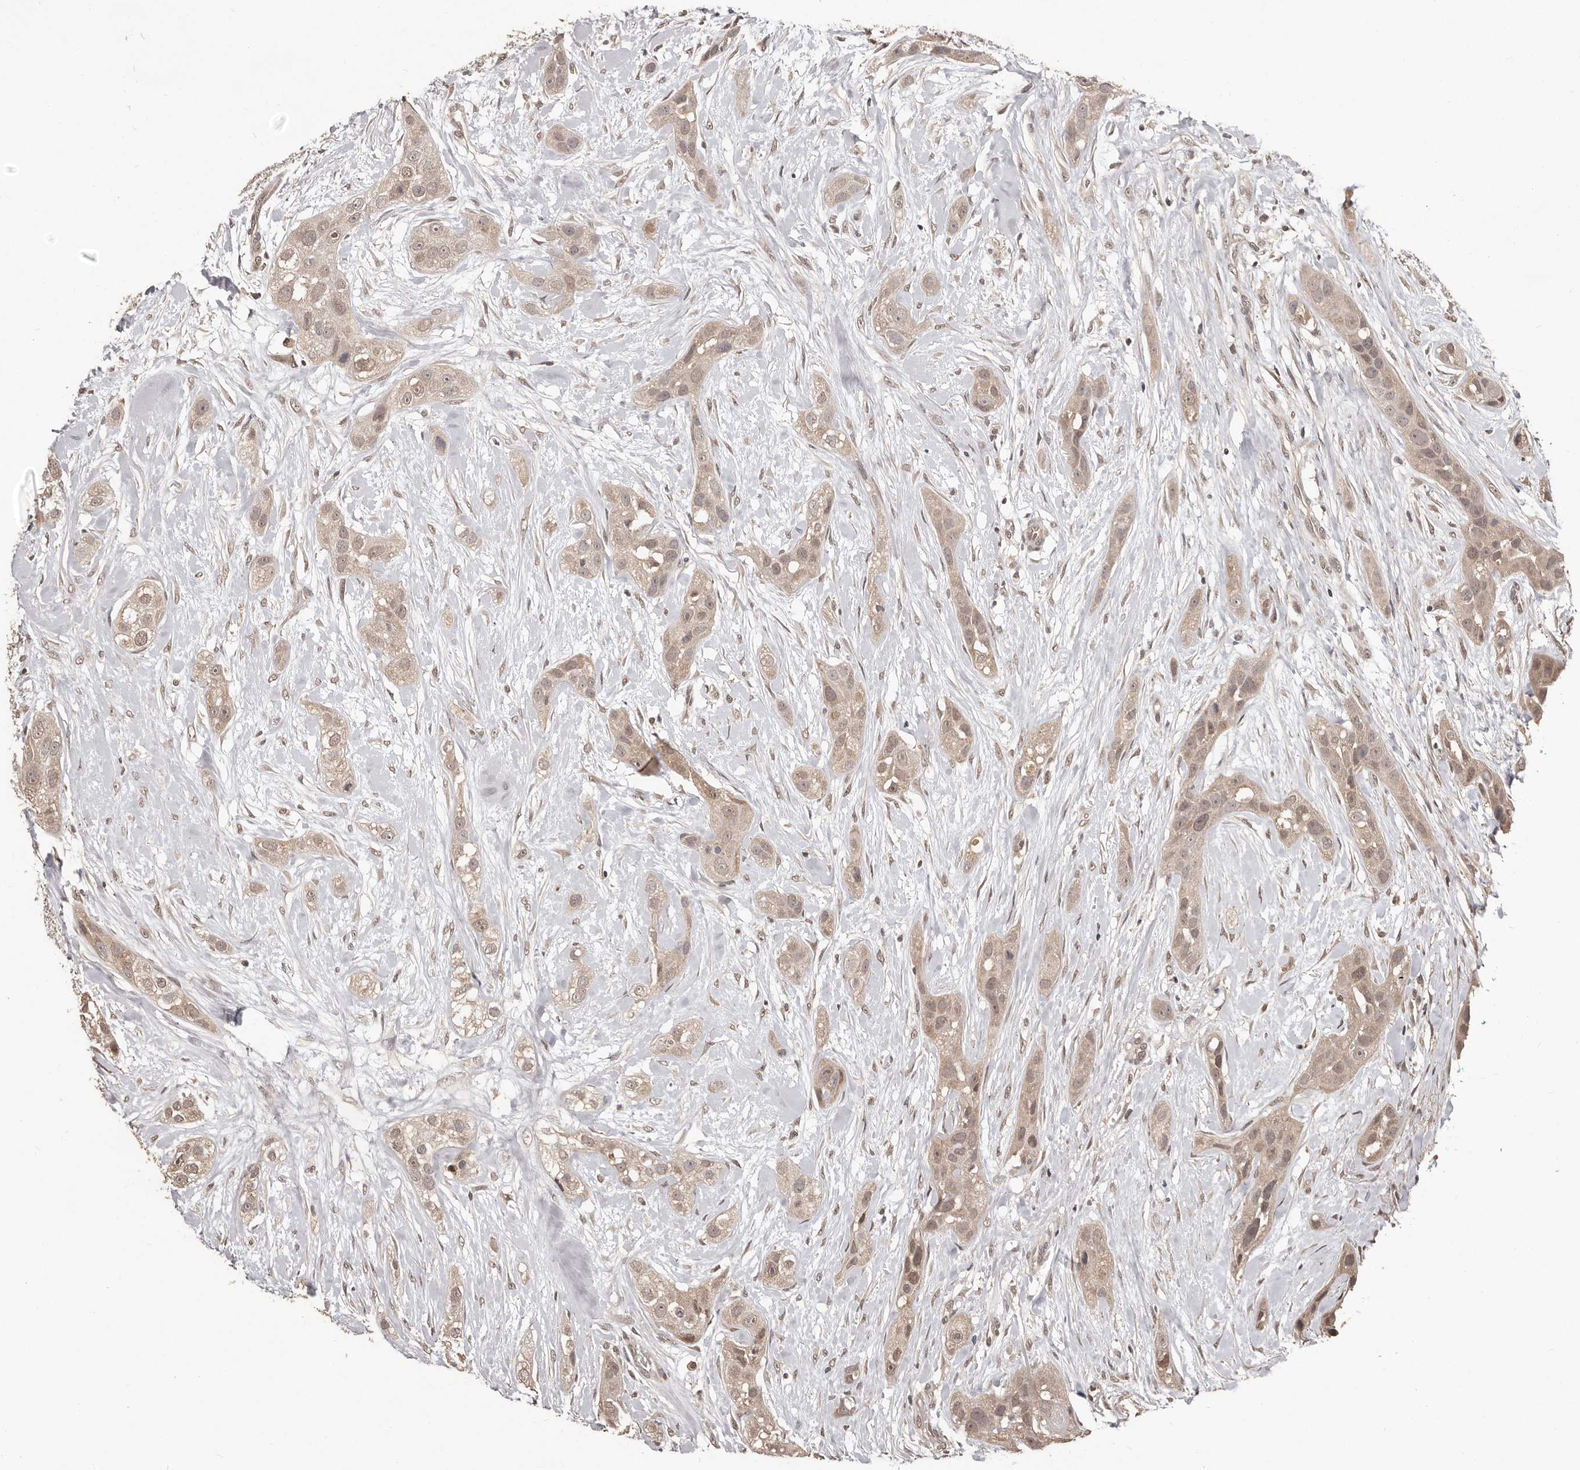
{"staining": {"intensity": "weak", "quantity": ">75%", "location": "nuclear"}, "tissue": "head and neck cancer", "cell_type": "Tumor cells", "image_type": "cancer", "snomed": [{"axis": "morphology", "description": "Normal tissue, NOS"}, {"axis": "morphology", "description": "Squamous cell carcinoma, NOS"}, {"axis": "topography", "description": "Skeletal muscle"}, {"axis": "topography", "description": "Head-Neck"}], "caption": "Protein staining of head and neck cancer (squamous cell carcinoma) tissue demonstrates weak nuclear expression in about >75% of tumor cells. (brown staining indicates protein expression, while blue staining denotes nuclei).", "gene": "ZFP14", "patient": {"sex": "male", "age": 51}}